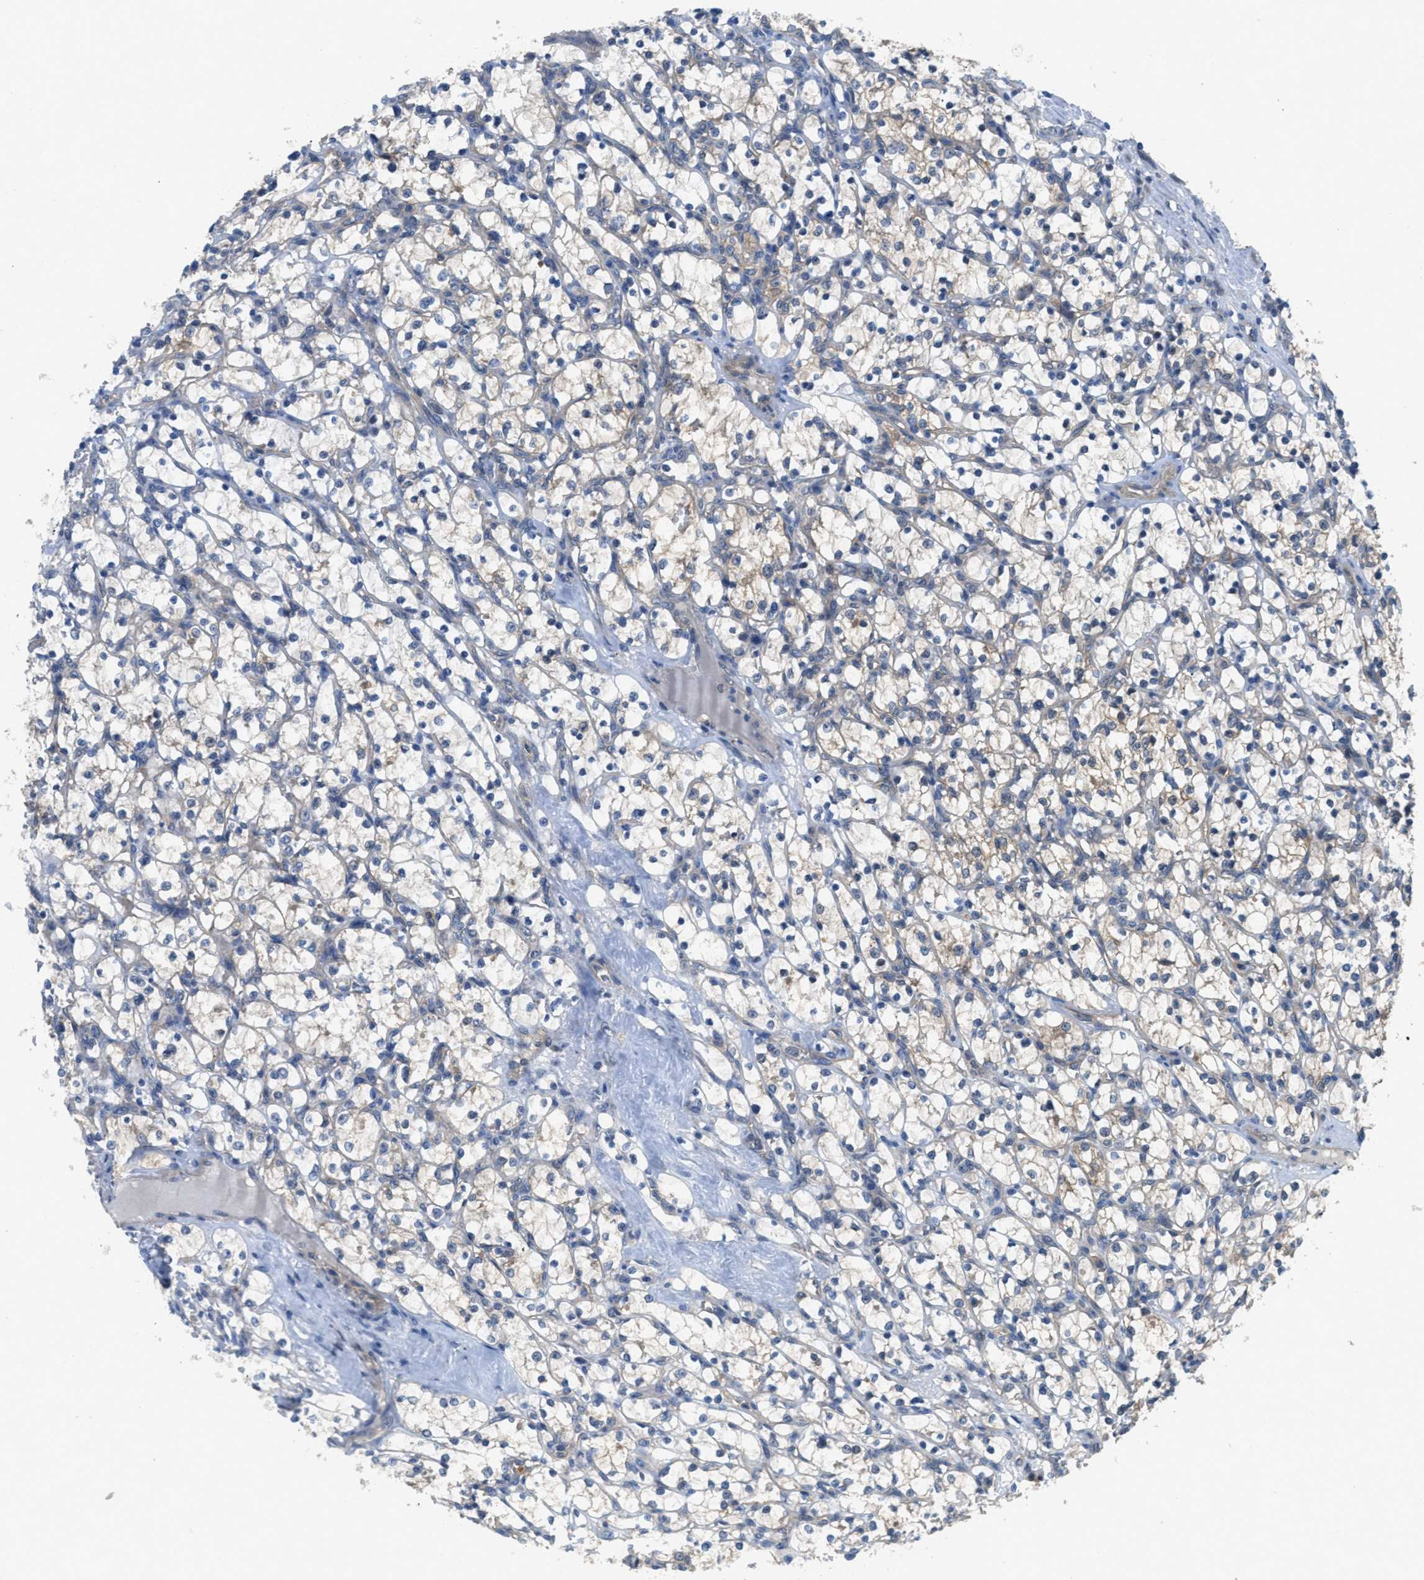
{"staining": {"intensity": "negative", "quantity": "none", "location": "none"}, "tissue": "renal cancer", "cell_type": "Tumor cells", "image_type": "cancer", "snomed": [{"axis": "morphology", "description": "Adenocarcinoma, NOS"}, {"axis": "topography", "description": "Kidney"}], "caption": "DAB immunohistochemical staining of human renal adenocarcinoma reveals no significant expression in tumor cells.", "gene": "PANX1", "patient": {"sex": "female", "age": 69}}